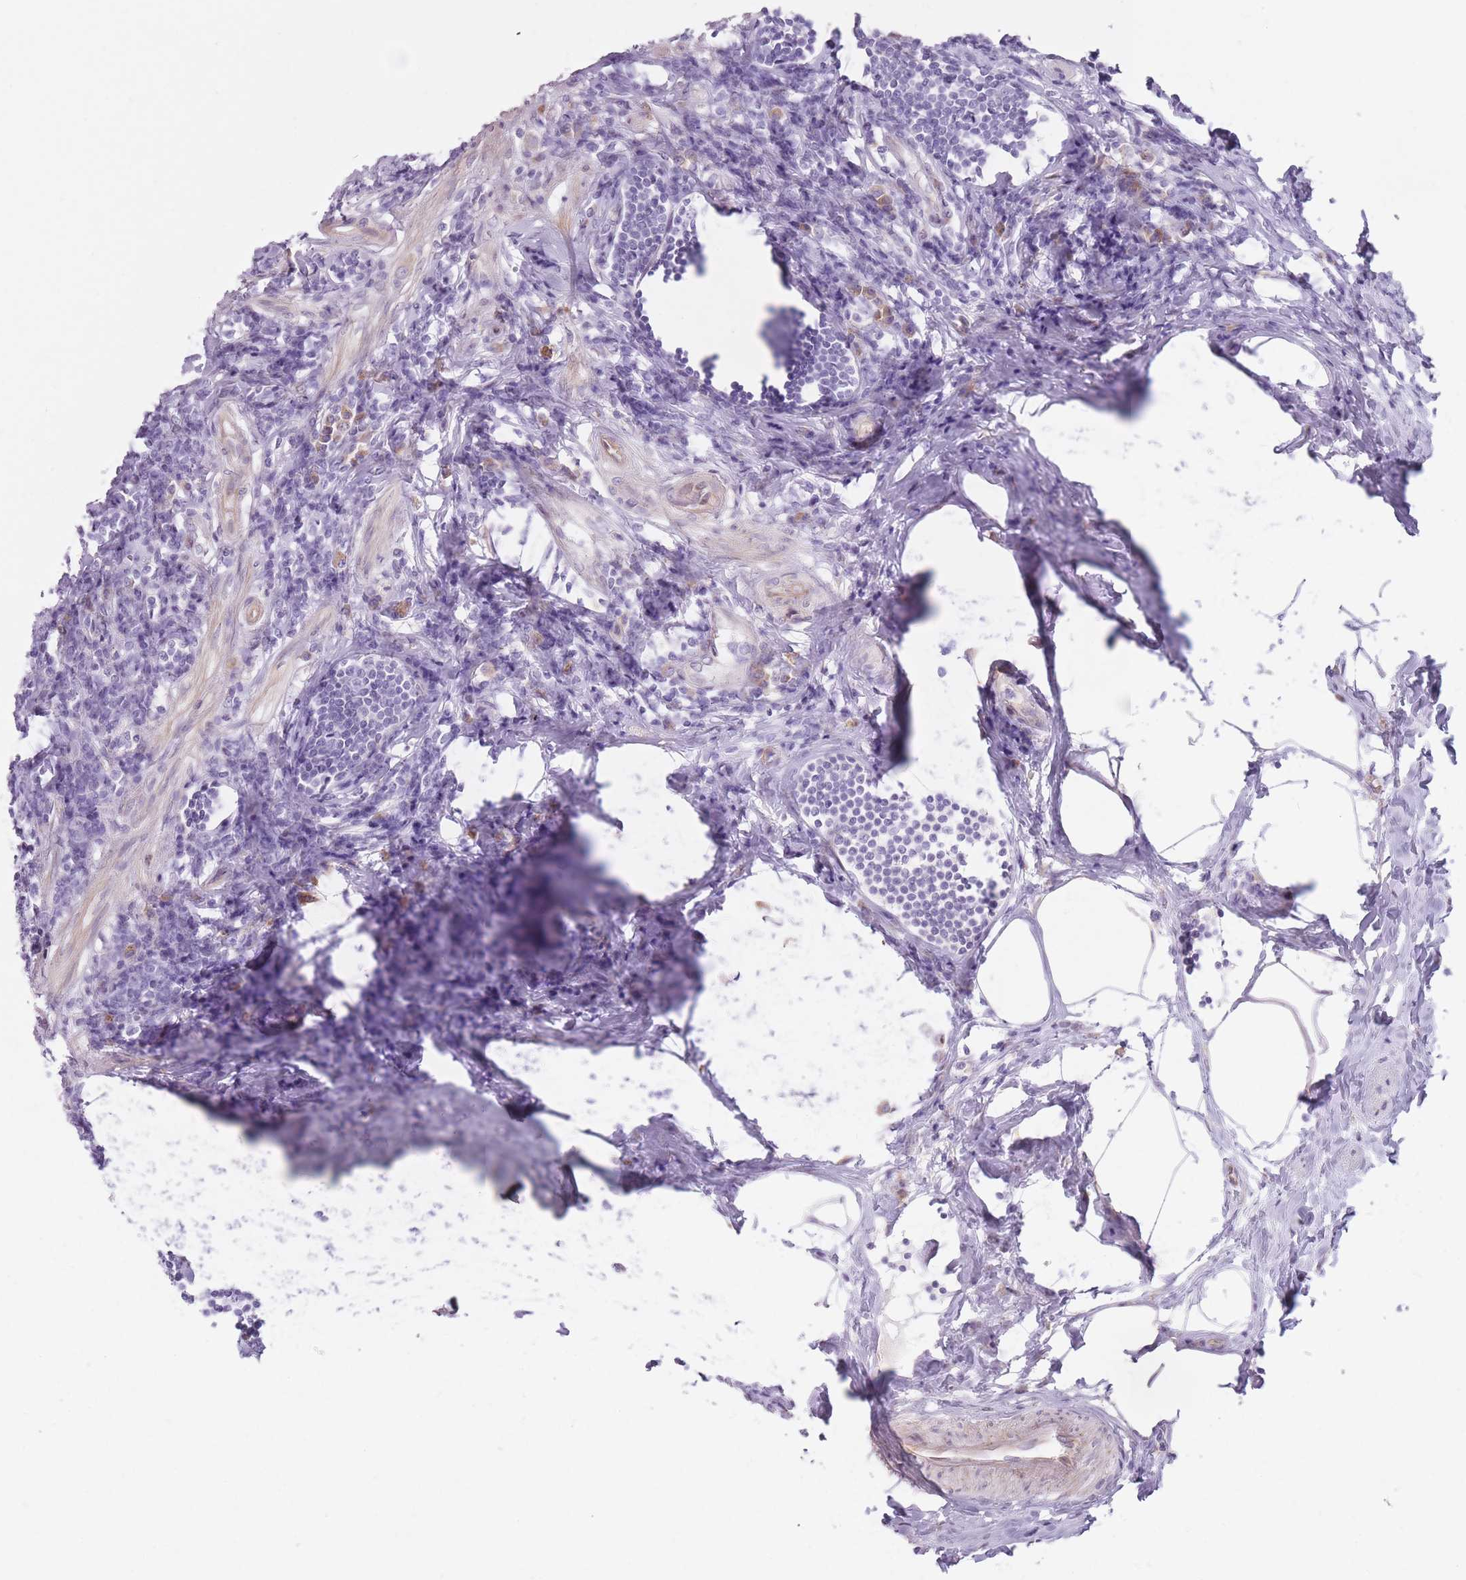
{"staining": {"intensity": "negative", "quantity": "none", "location": "none"}, "tissue": "appendix", "cell_type": "Glandular cells", "image_type": "normal", "snomed": [{"axis": "morphology", "description": "Normal tissue, NOS"}, {"axis": "topography", "description": "Appendix"}], "caption": "IHC image of unremarkable appendix: appendix stained with DAB shows no significant protein staining in glandular cells. (Immunohistochemistry (ihc), brightfield microscopy, high magnification).", "gene": "PGRMC2", "patient": {"sex": "female", "age": 54}}